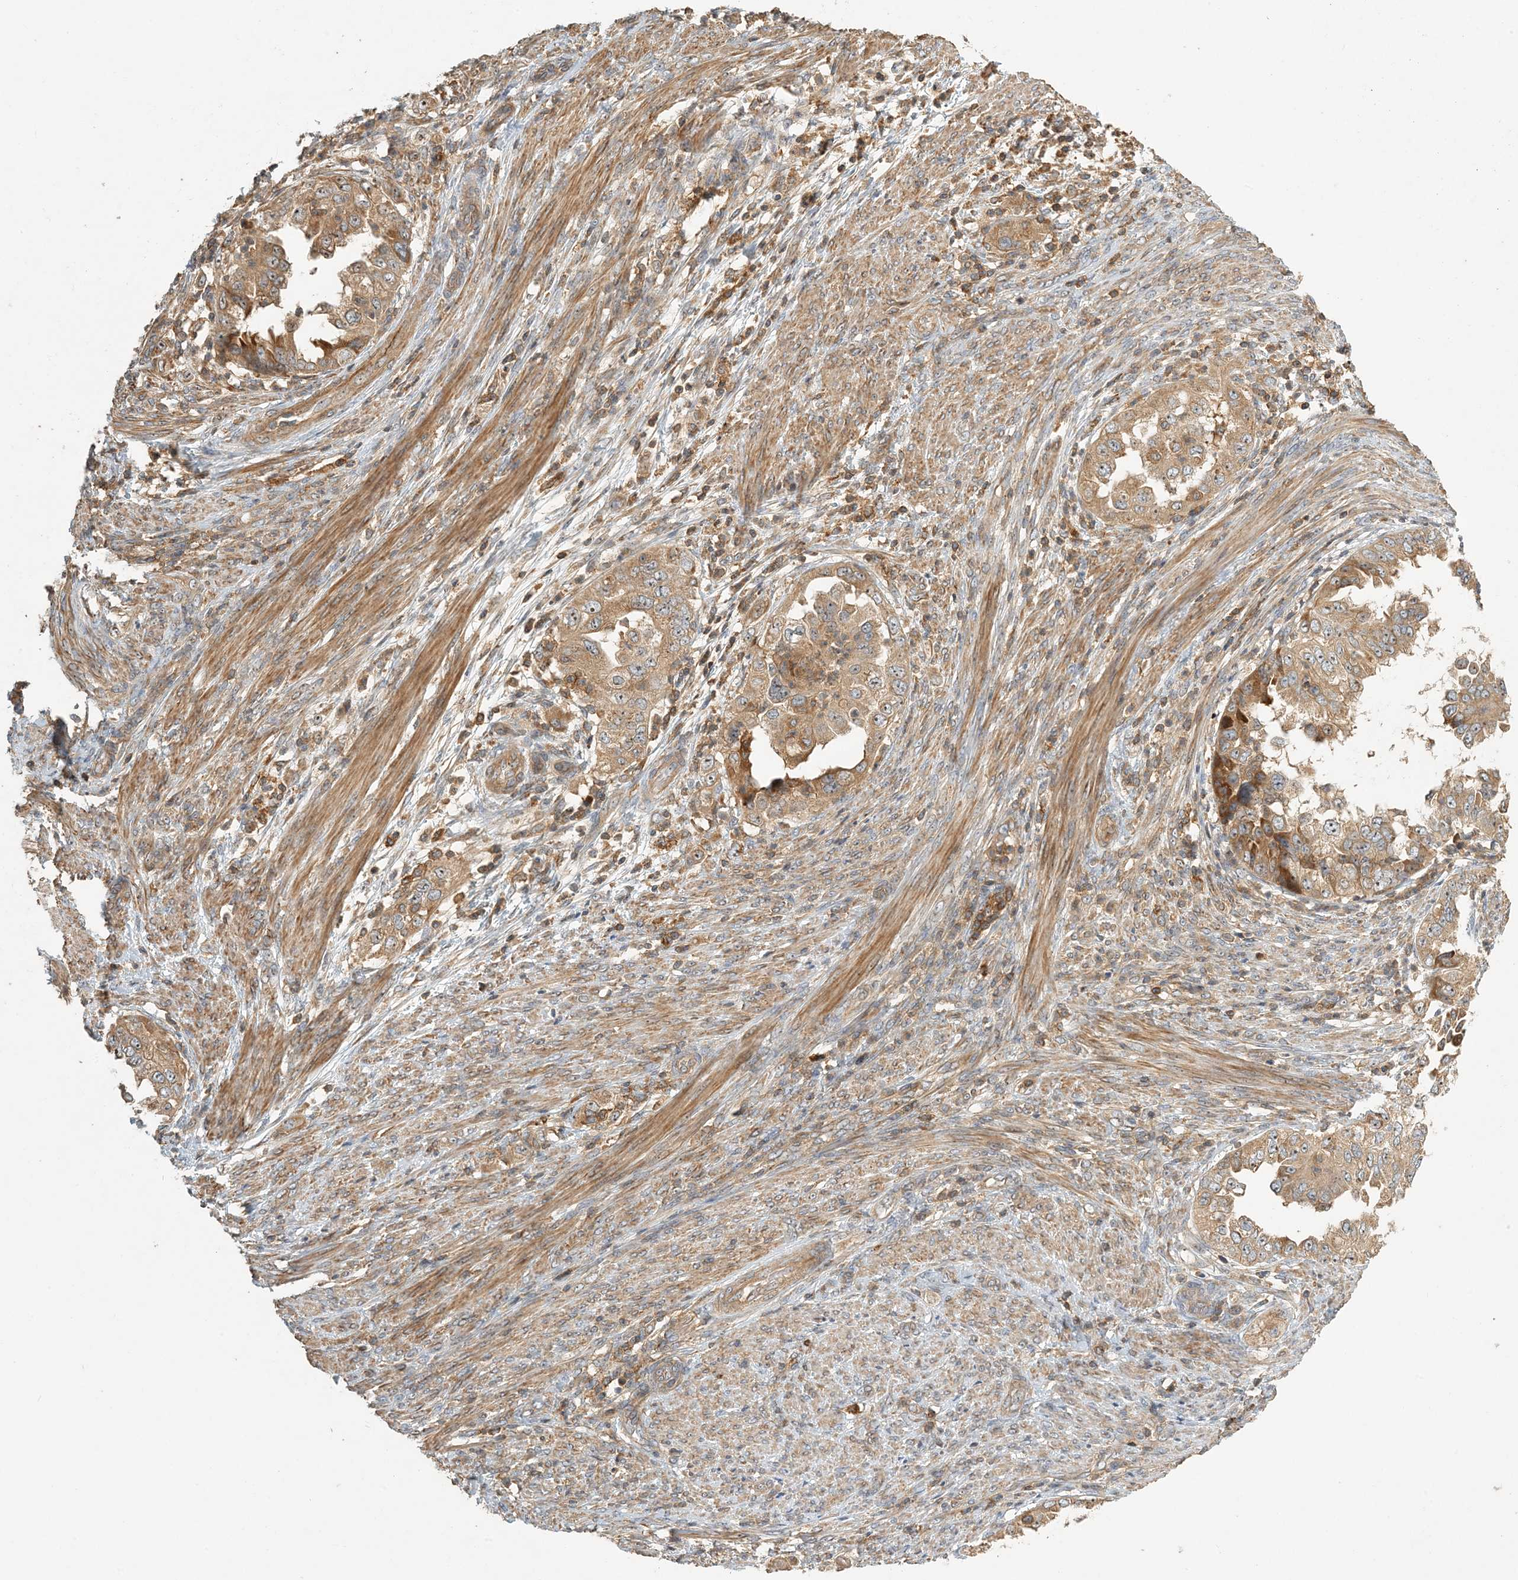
{"staining": {"intensity": "moderate", "quantity": ">75%", "location": "cytoplasmic/membranous"}, "tissue": "endometrial cancer", "cell_type": "Tumor cells", "image_type": "cancer", "snomed": [{"axis": "morphology", "description": "Adenocarcinoma, NOS"}, {"axis": "topography", "description": "Endometrium"}], "caption": "Tumor cells exhibit moderate cytoplasmic/membranous expression in approximately >75% of cells in endometrial cancer (adenocarcinoma).", "gene": "COLEC11", "patient": {"sex": "female", "age": 85}}